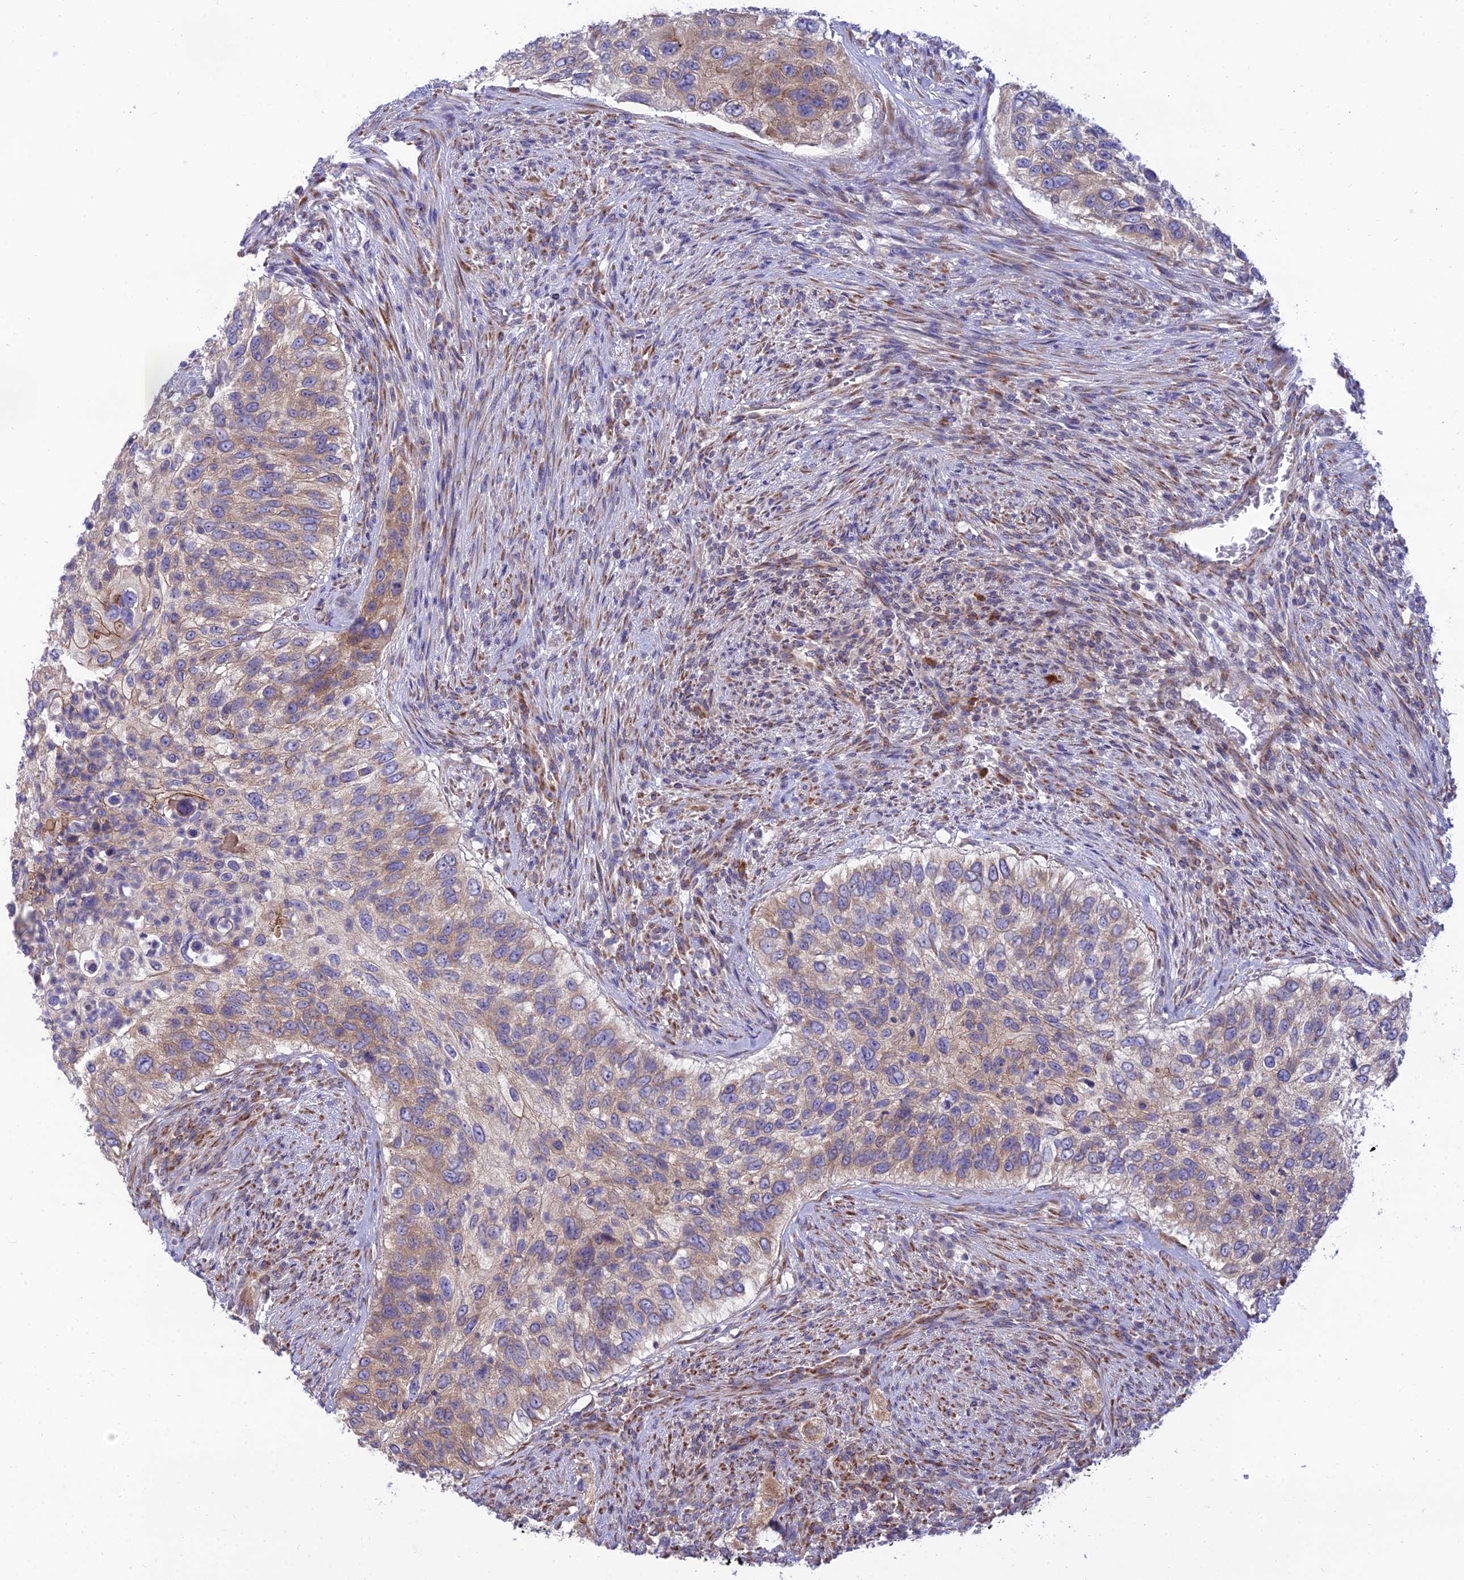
{"staining": {"intensity": "moderate", "quantity": "25%-75%", "location": "cytoplasmic/membranous"}, "tissue": "urothelial cancer", "cell_type": "Tumor cells", "image_type": "cancer", "snomed": [{"axis": "morphology", "description": "Urothelial carcinoma, High grade"}, {"axis": "topography", "description": "Urinary bladder"}], "caption": "Protein staining exhibits moderate cytoplasmic/membranous staining in about 25%-75% of tumor cells in urothelial carcinoma (high-grade). (DAB IHC, brown staining for protein, blue staining for nuclei).", "gene": "CLCN7", "patient": {"sex": "female", "age": 60}}